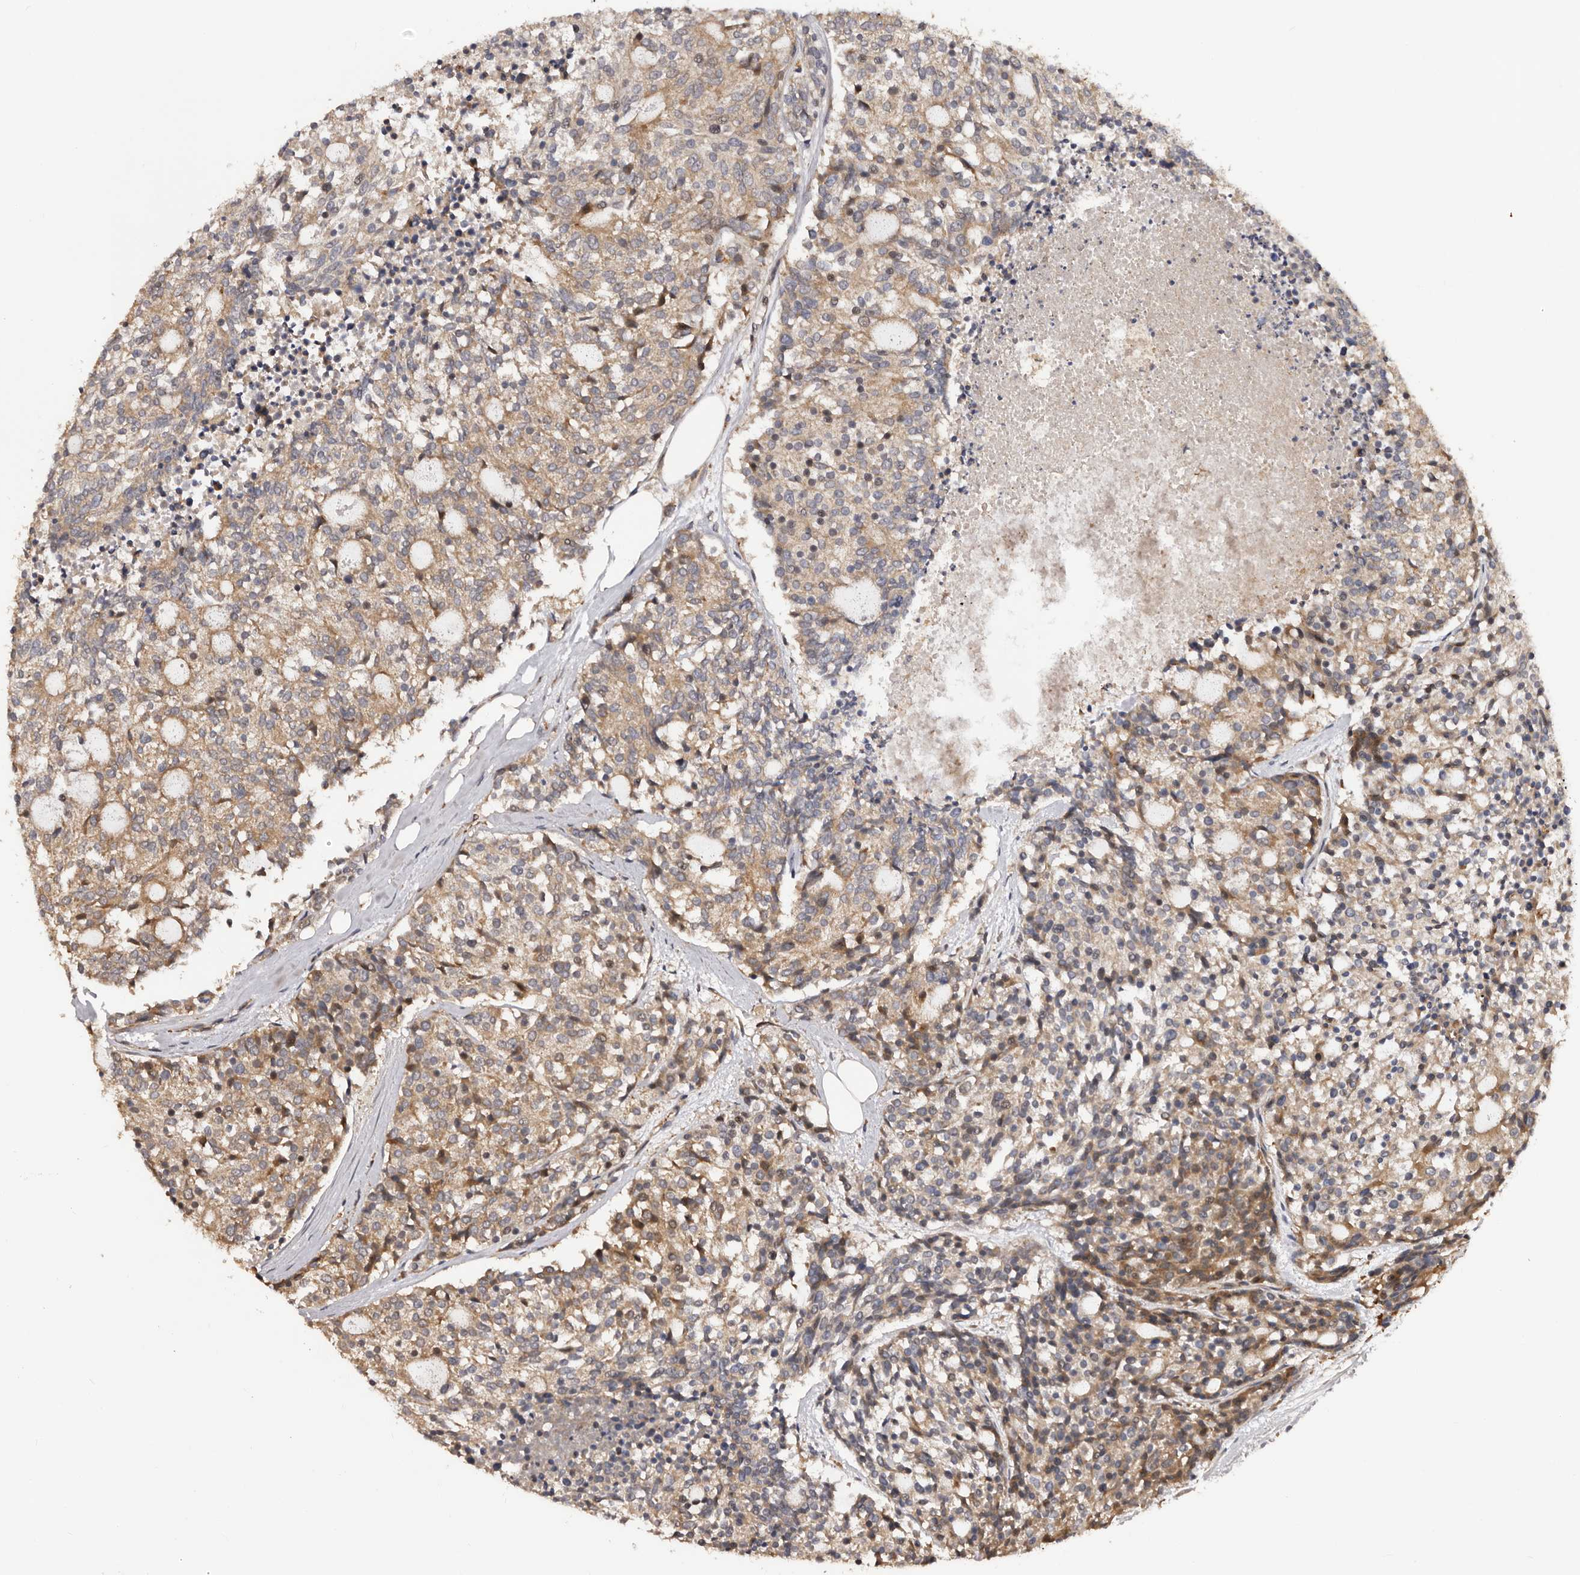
{"staining": {"intensity": "weak", "quantity": ">75%", "location": "cytoplasmic/membranous"}, "tissue": "carcinoid", "cell_type": "Tumor cells", "image_type": "cancer", "snomed": [{"axis": "morphology", "description": "Carcinoid, malignant, NOS"}, {"axis": "topography", "description": "Pancreas"}], "caption": "Carcinoid stained with a brown dye exhibits weak cytoplasmic/membranous positive expression in approximately >75% of tumor cells.", "gene": "GTPBP1", "patient": {"sex": "female", "age": 54}}